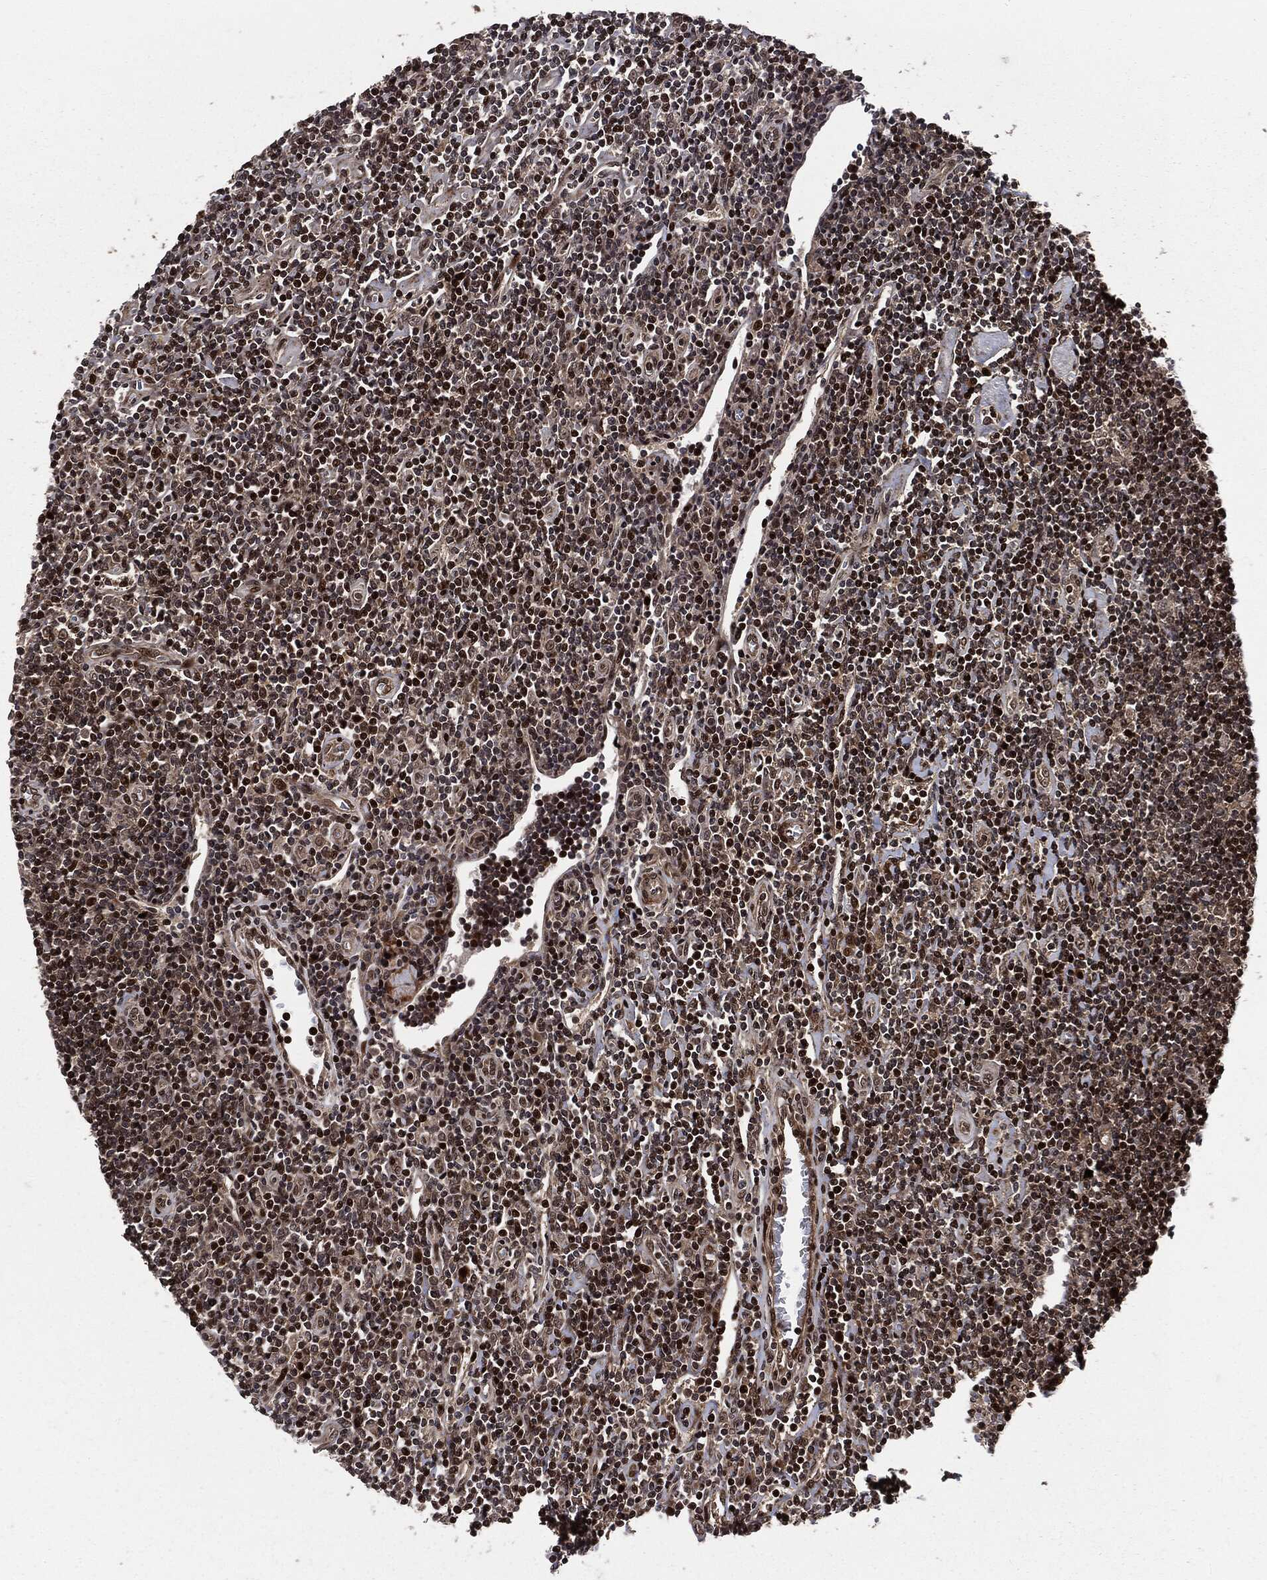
{"staining": {"intensity": "moderate", "quantity": ">75%", "location": "nuclear"}, "tissue": "lymphoma", "cell_type": "Tumor cells", "image_type": "cancer", "snomed": [{"axis": "morphology", "description": "Hodgkin's disease, NOS"}, {"axis": "topography", "description": "Lymph node"}], "caption": "About >75% of tumor cells in lymphoma display moderate nuclear protein expression as visualized by brown immunohistochemical staining.", "gene": "SMAD4", "patient": {"sex": "male", "age": 40}}